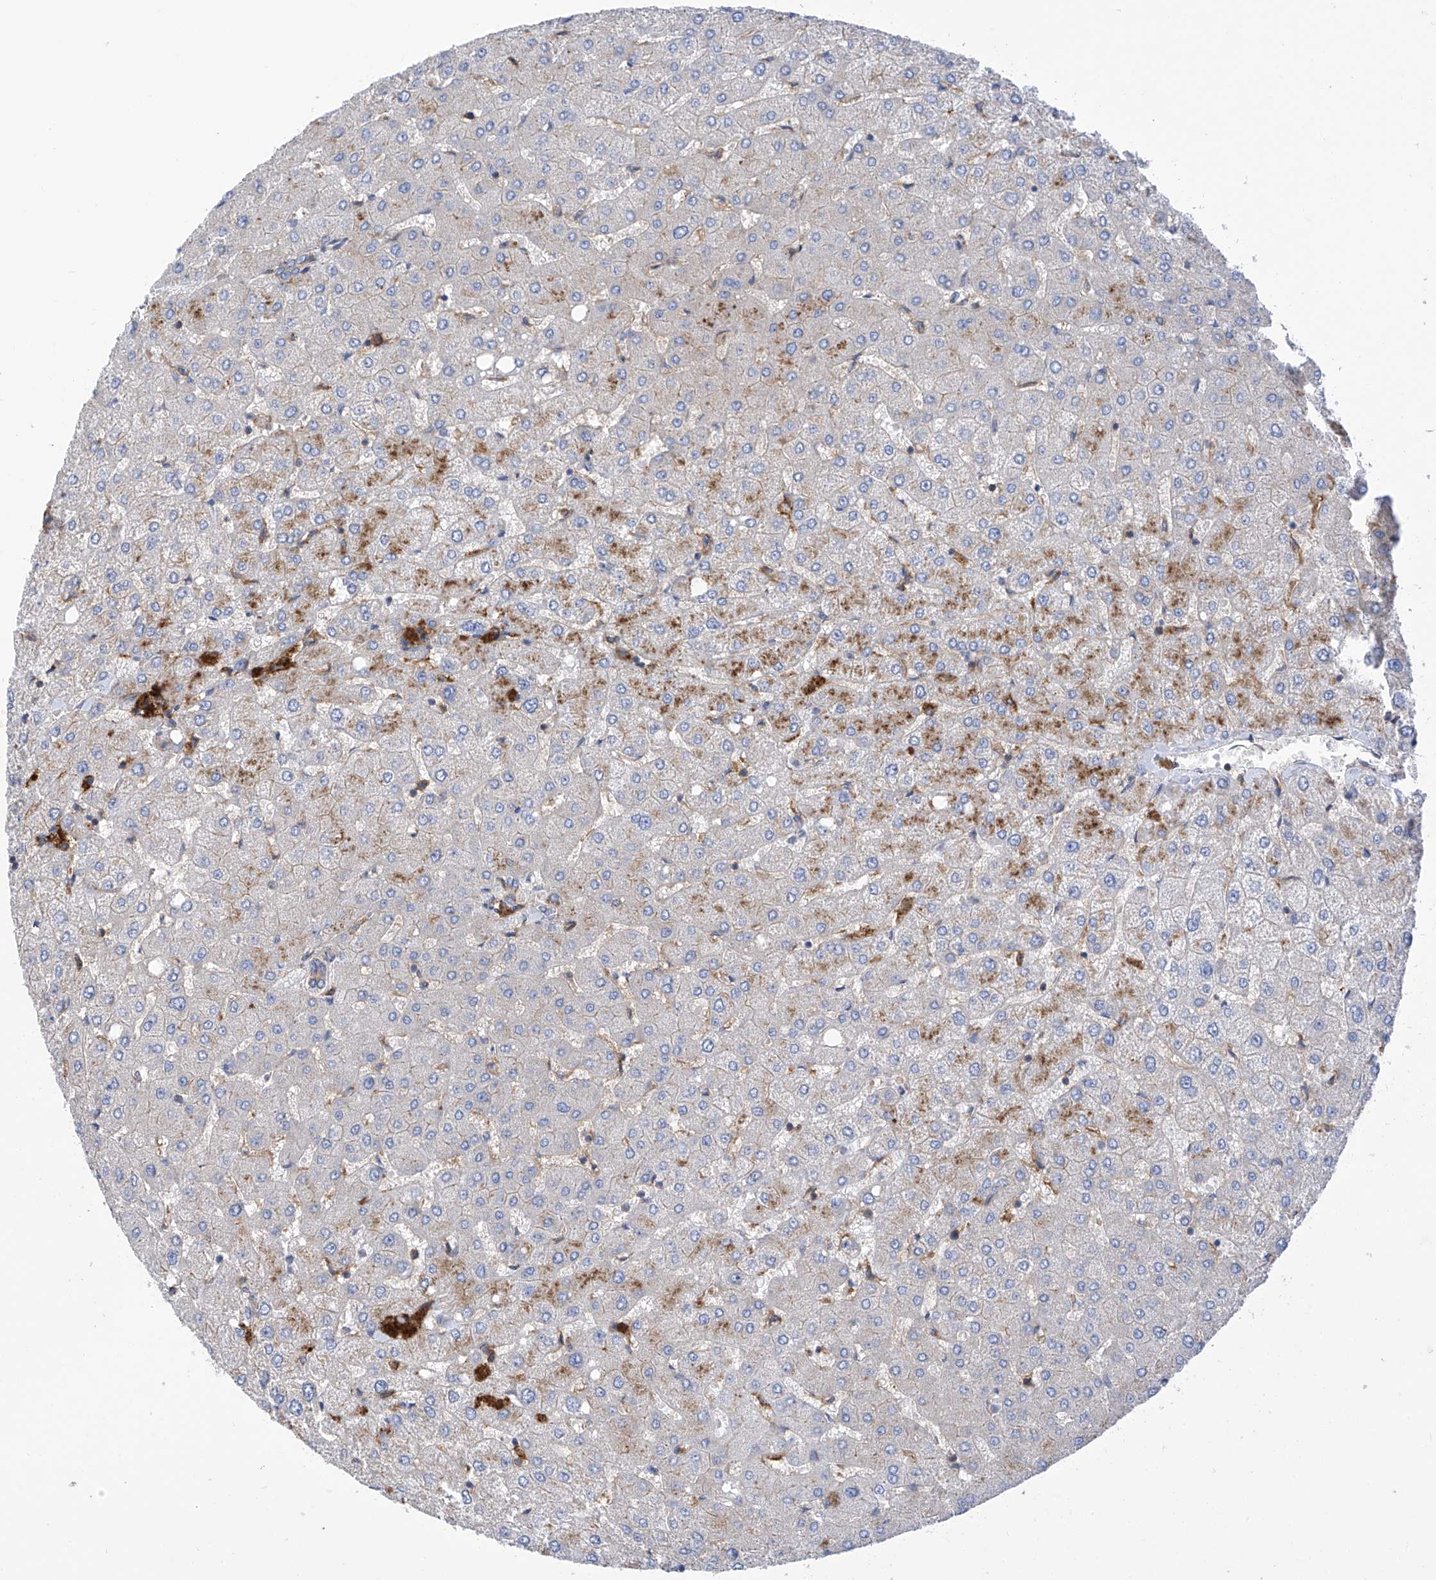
{"staining": {"intensity": "negative", "quantity": "none", "location": "none"}, "tissue": "liver", "cell_type": "Cholangiocytes", "image_type": "normal", "snomed": [{"axis": "morphology", "description": "Normal tissue, NOS"}, {"axis": "topography", "description": "Liver"}], "caption": "The immunohistochemistry histopathology image has no significant positivity in cholangiocytes of liver. (IHC, brightfield microscopy, high magnification).", "gene": "P2RX7", "patient": {"sex": "female", "age": 54}}